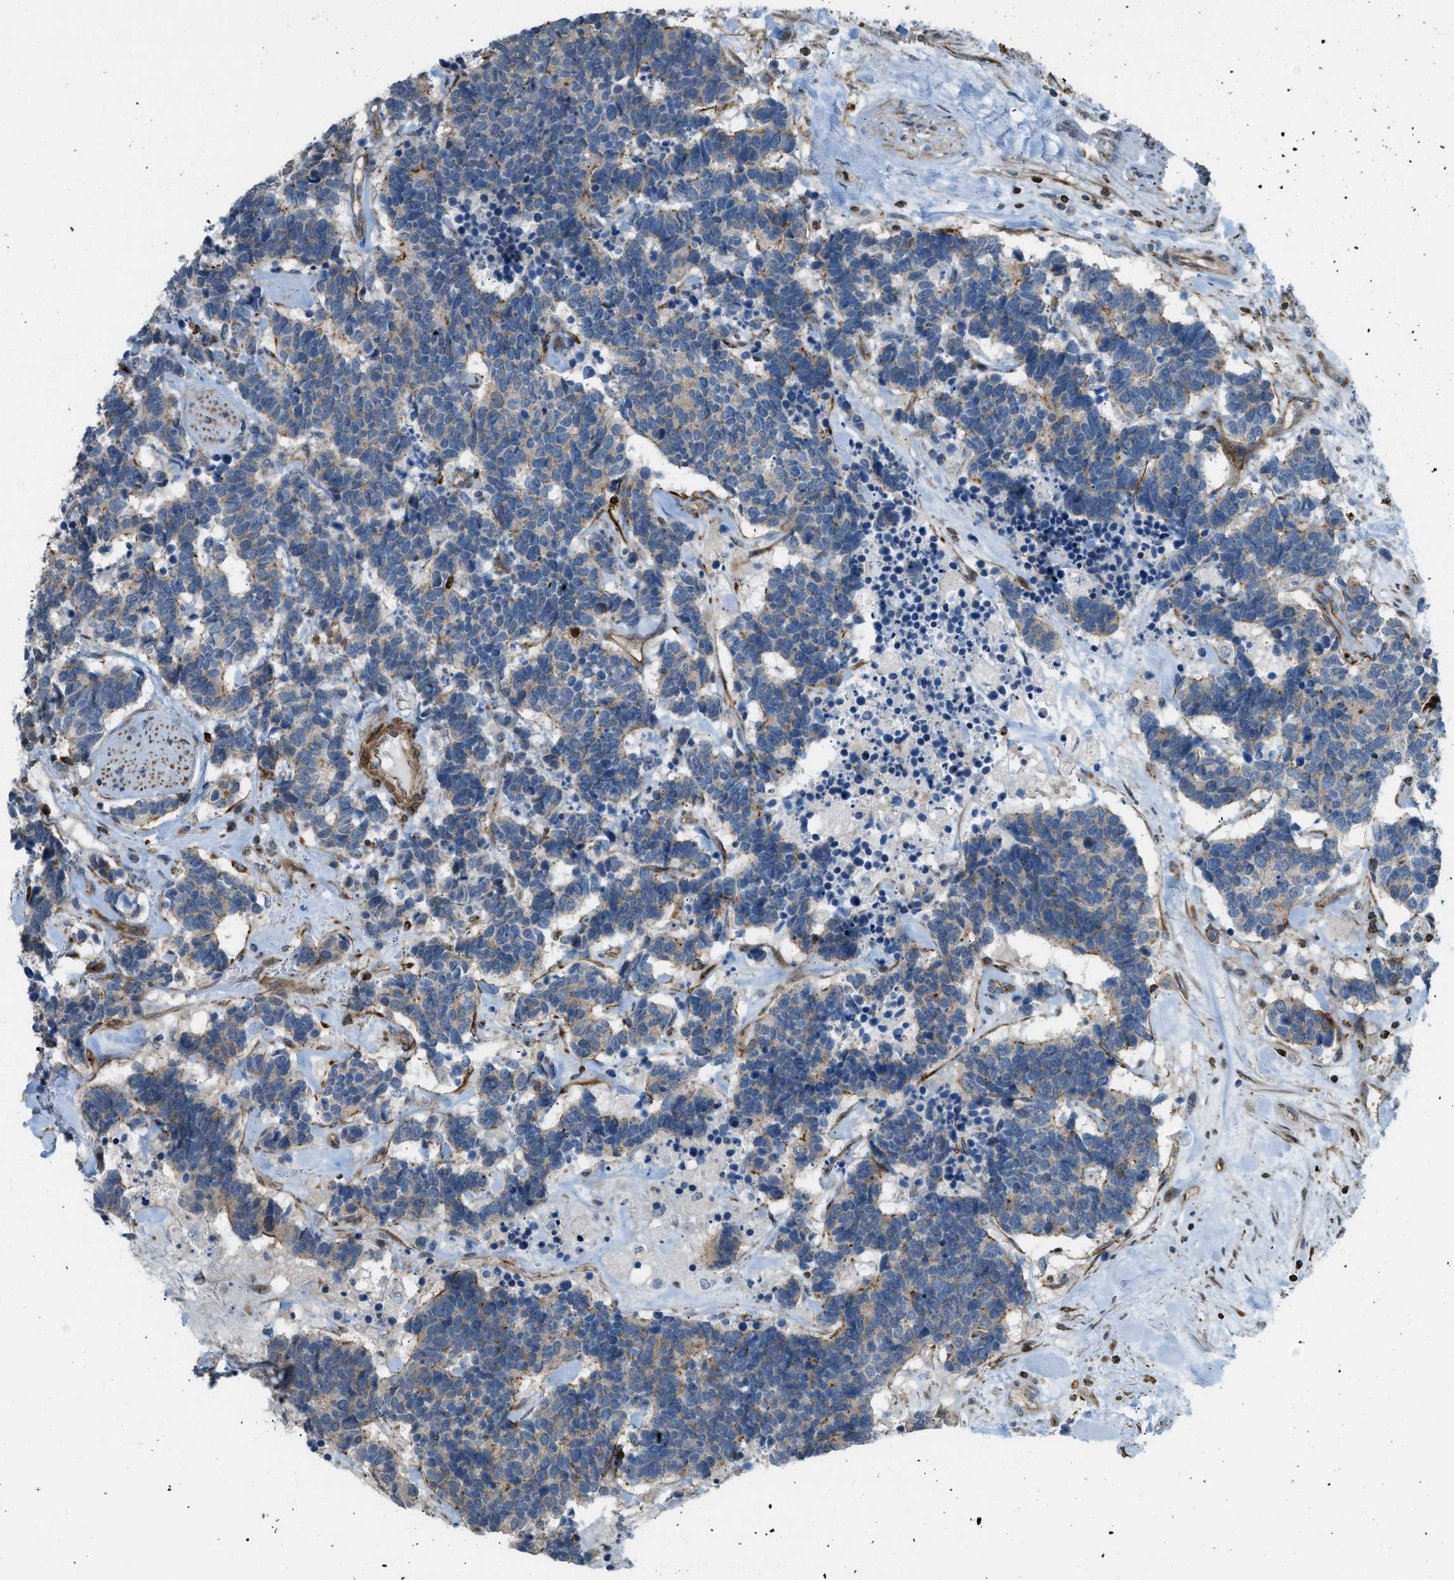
{"staining": {"intensity": "moderate", "quantity": "<25%", "location": "cytoplasmic/membranous"}, "tissue": "carcinoid", "cell_type": "Tumor cells", "image_type": "cancer", "snomed": [{"axis": "morphology", "description": "Carcinoma, NOS"}, {"axis": "morphology", "description": "Carcinoid, malignant, NOS"}, {"axis": "topography", "description": "Urinary bladder"}], "caption": "Moderate cytoplasmic/membranous protein expression is seen in approximately <25% of tumor cells in carcinoid.", "gene": "KIAA1671", "patient": {"sex": "male", "age": 57}}